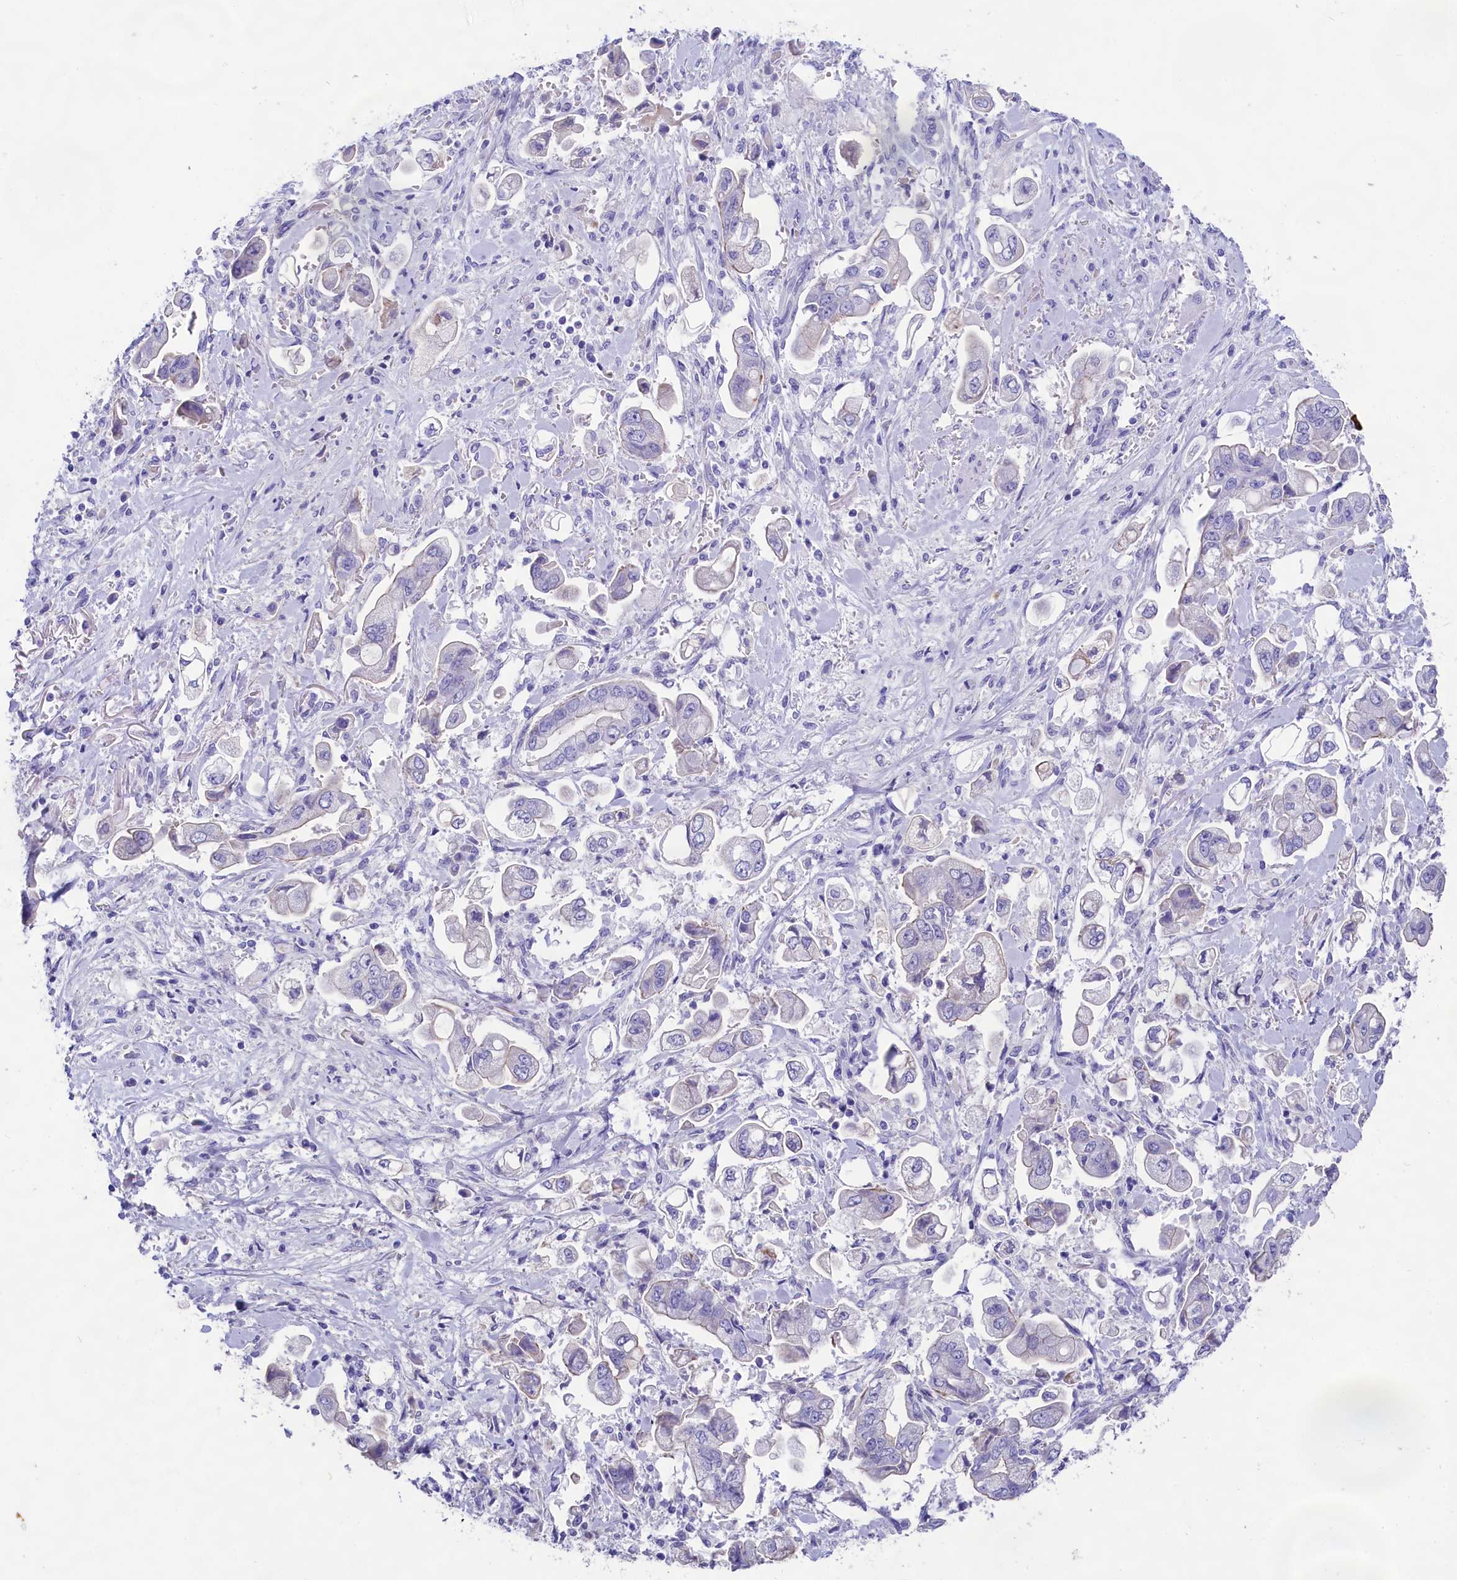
{"staining": {"intensity": "negative", "quantity": "none", "location": "none"}, "tissue": "stomach cancer", "cell_type": "Tumor cells", "image_type": "cancer", "snomed": [{"axis": "morphology", "description": "Adenocarcinoma, NOS"}, {"axis": "topography", "description": "Stomach"}], "caption": "The image demonstrates no significant expression in tumor cells of stomach cancer (adenocarcinoma).", "gene": "SULT2A1", "patient": {"sex": "male", "age": 62}}